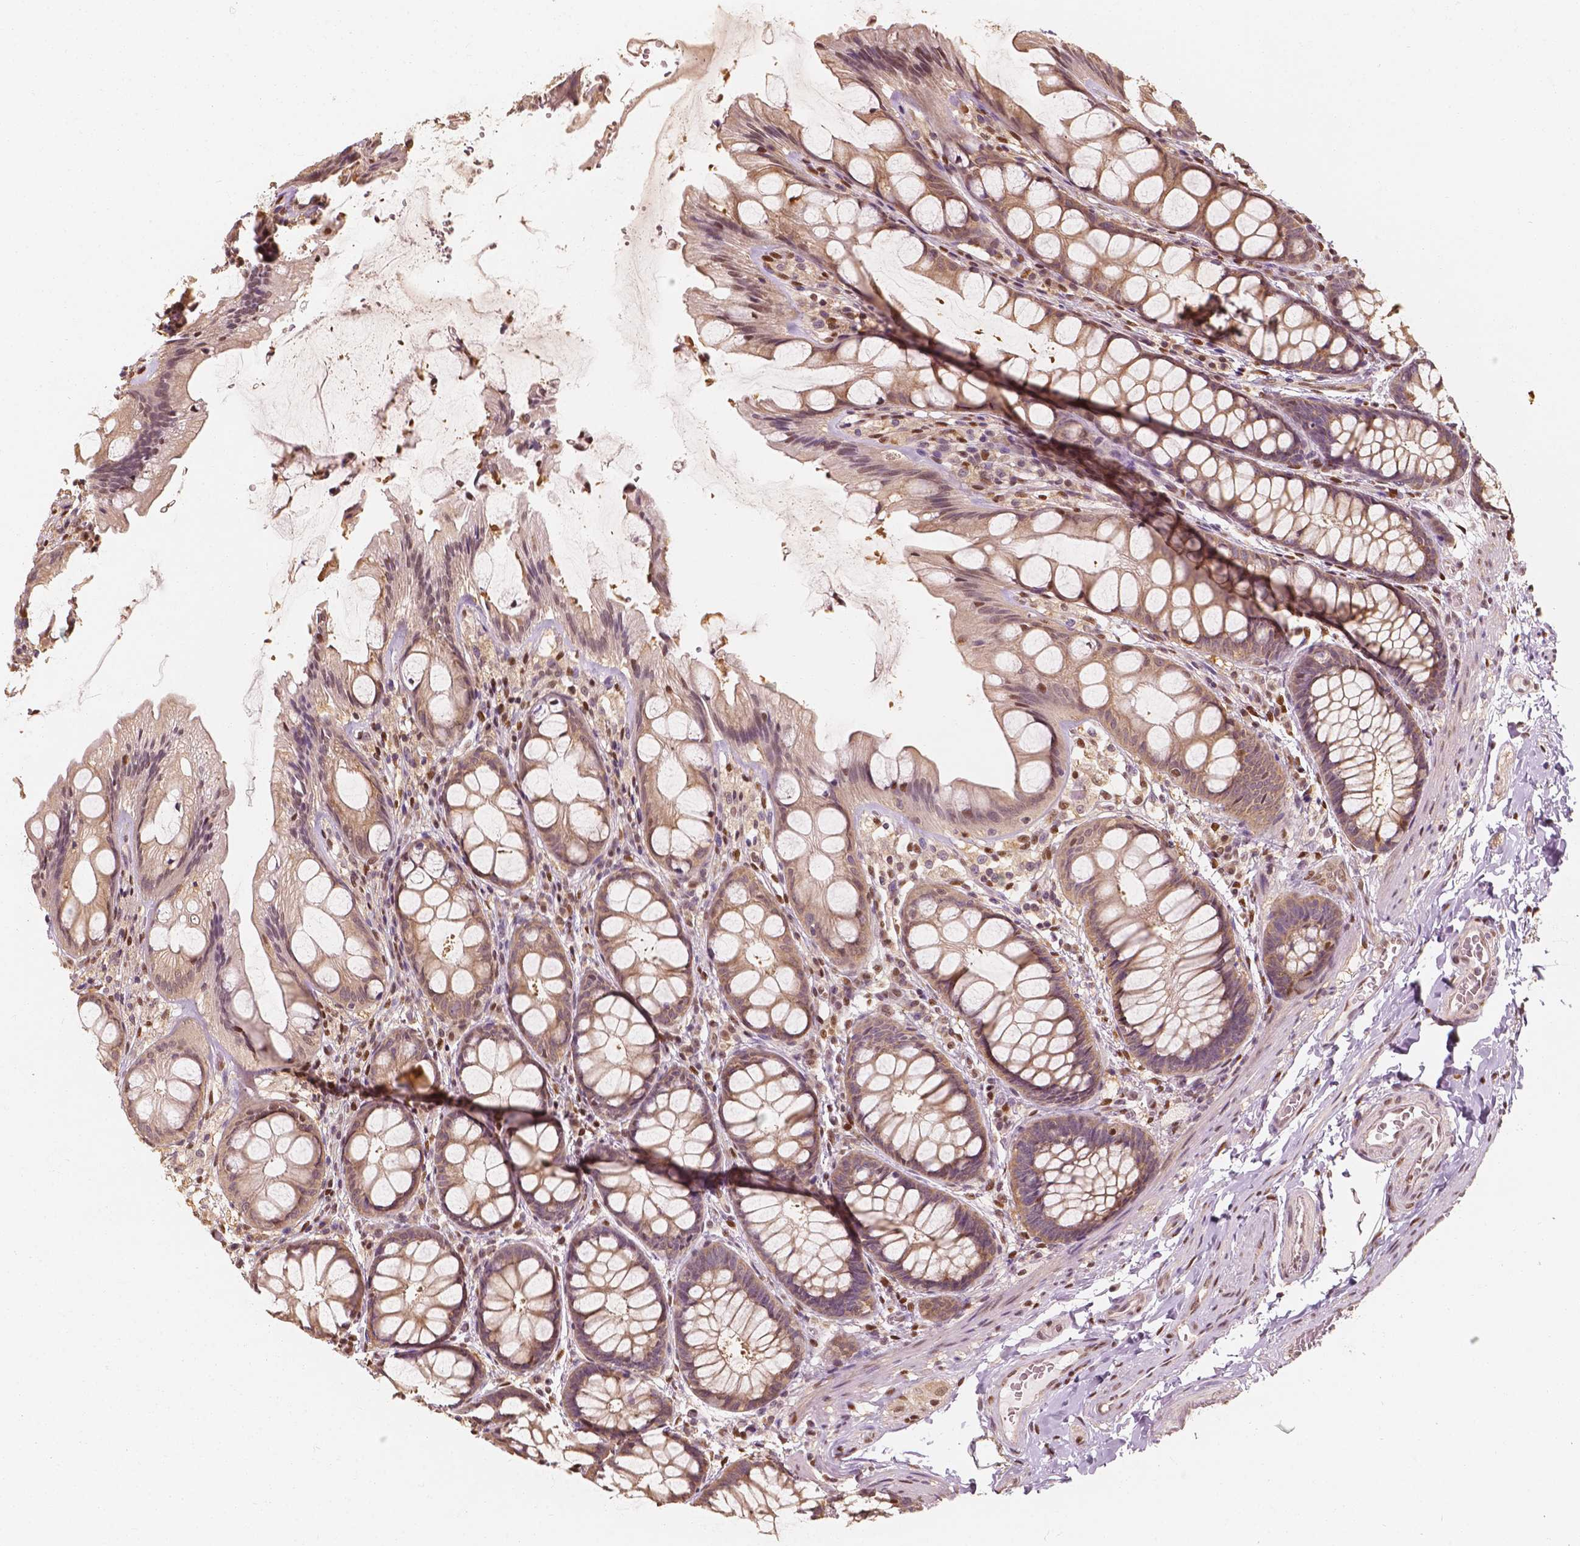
{"staining": {"intensity": "weak", "quantity": ">75%", "location": "cytoplasmic/membranous,nuclear"}, "tissue": "colon", "cell_type": "Endothelial cells", "image_type": "normal", "snomed": [{"axis": "morphology", "description": "Normal tissue, NOS"}, {"axis": "topography", "description": "Colon"}], "caption": "This photomicrograph exhibits IHC staining of benign colon, with low weak cytoplasmic/membranous,nuclear staining in approximately >75% of endothelial cells.", "gene": "TBC1D17", "patient": {"sex": "male", "age": 47}}